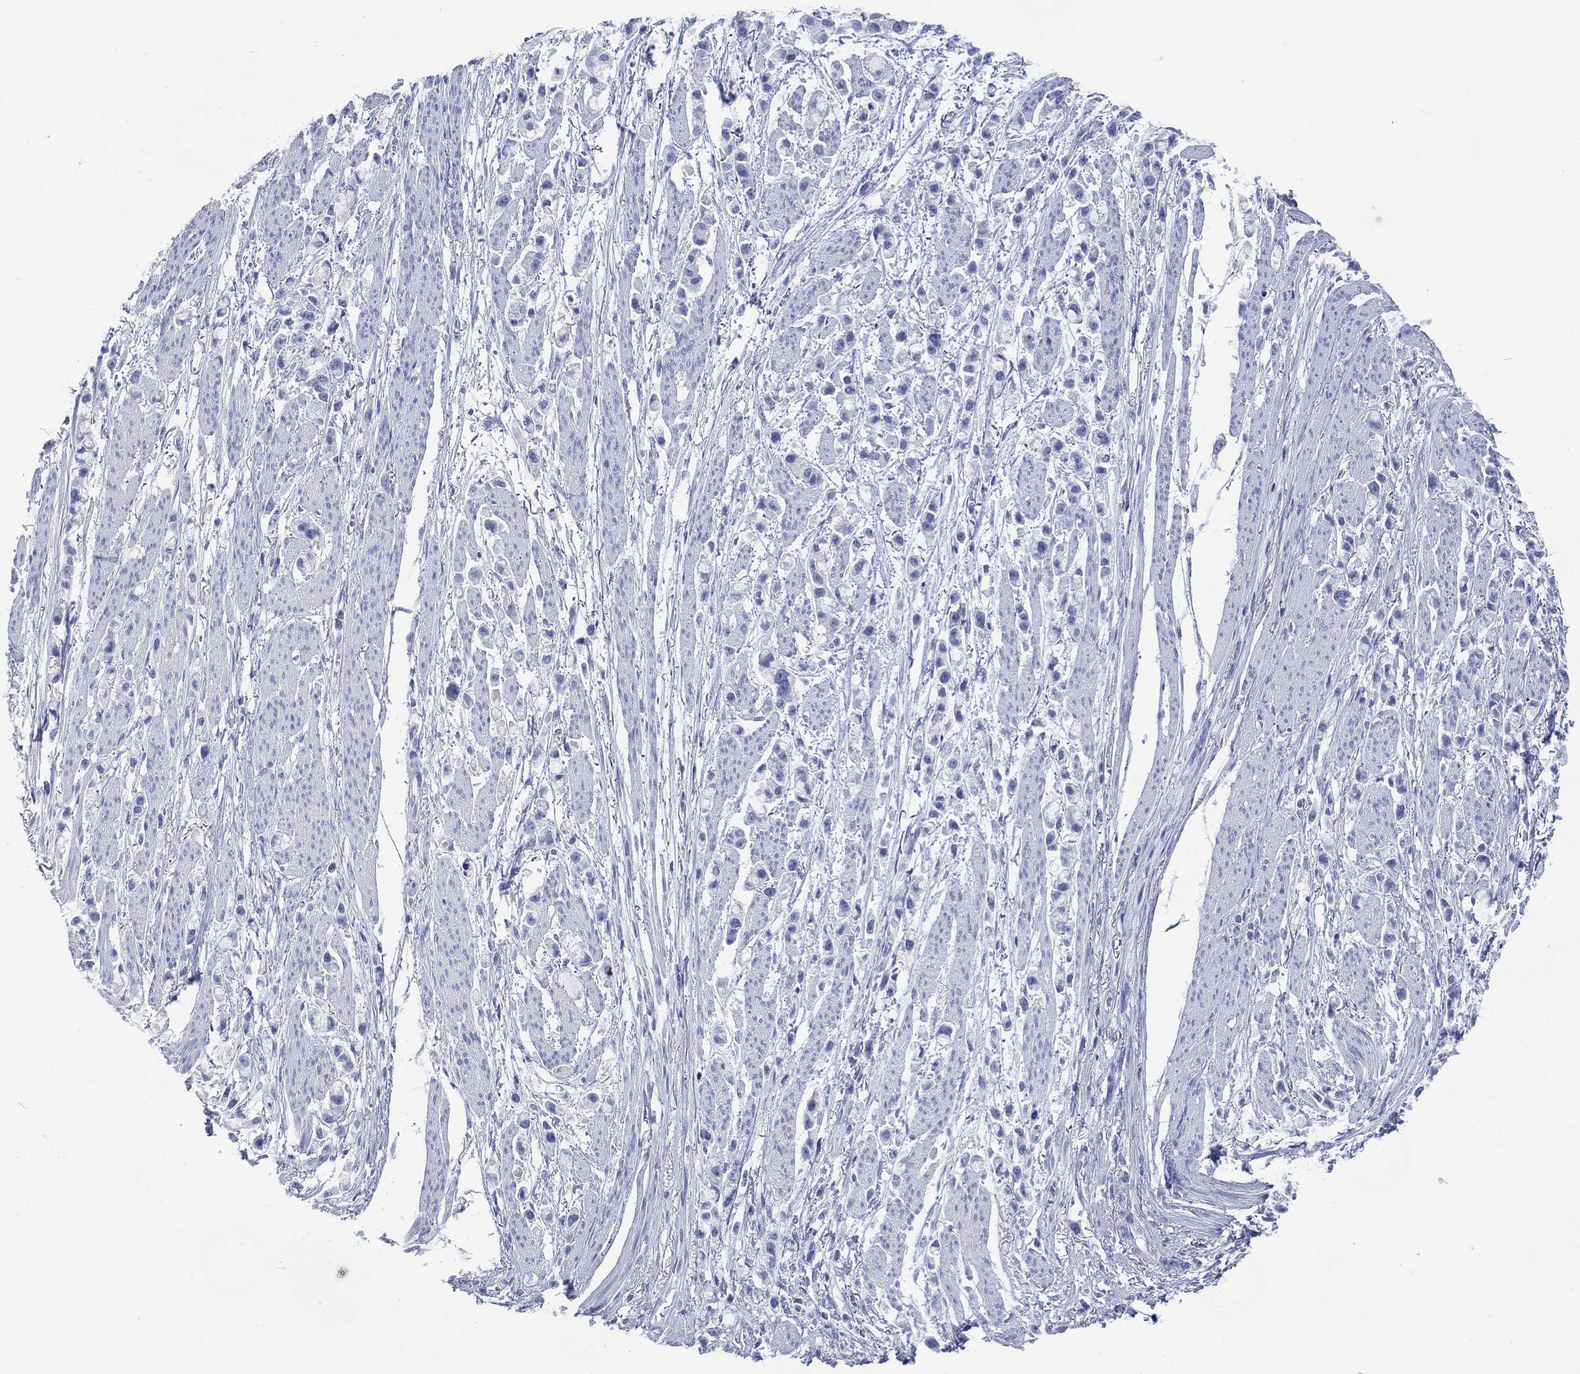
{"staining": {"intensity": "negative", "quantity": "none", "location": "none"}, "tissue": "stomach cancer", "cell_type": "Tumor cells", "image_type": "cancer", "snomed": [{"axis": "morphology", "description": "Adenocarcinoma, NOS"}, {"axis": "topography", "description": "Stomach"}], "caption": "An IHC histopathology image of stomach cancer (adenocarcinoma) is shown. There is no staining in tumor cells of stomach cancer (adenocarcinoma).", "gene": "FMO1", "patient": {"sex": "female", "age": 81}}